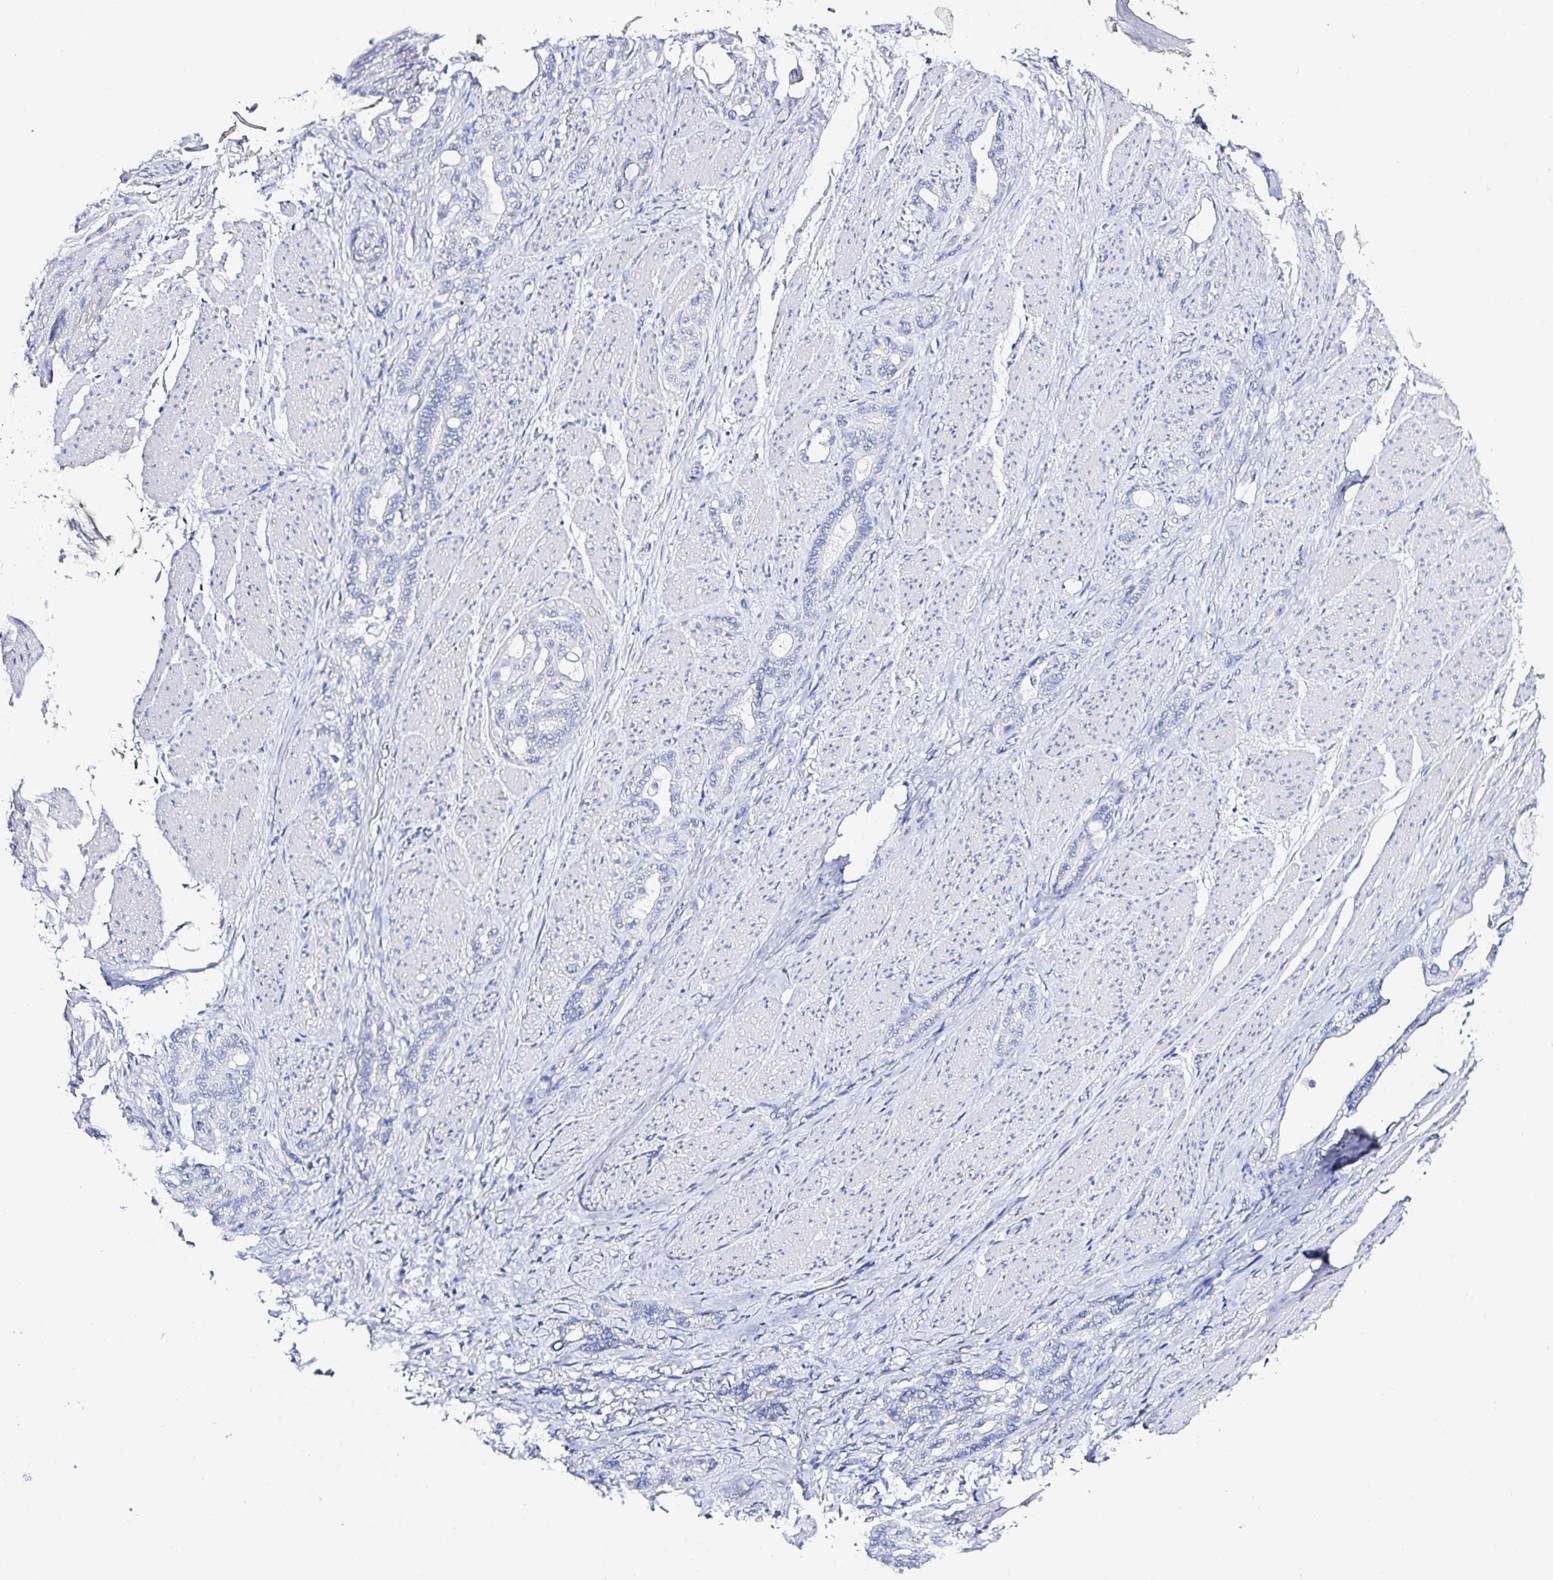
{"staining": {"intensity": "negative", "quantity": "none", "location": "none"}, "tissue": "stomach cancer", "cell_type": "Tumor cells", "image_type": "cancer", "snomed": [{"axis": "morphology", "description": "Normal tissue, NOS"}, {"axis": "morphology", "description": "Adenocarcinoma, NOS"}, {"axis": "topography", "description": "Esophagus"}, {"axis": "topography", "description": "Stomach, upper"}], "caption": "A micrograph of adenocarcinoma (stomach) stained for a protein displays no brown staining in tumor cells.", "gene": "OR10K1", "patient": {"sex": "male", "age": 62}}